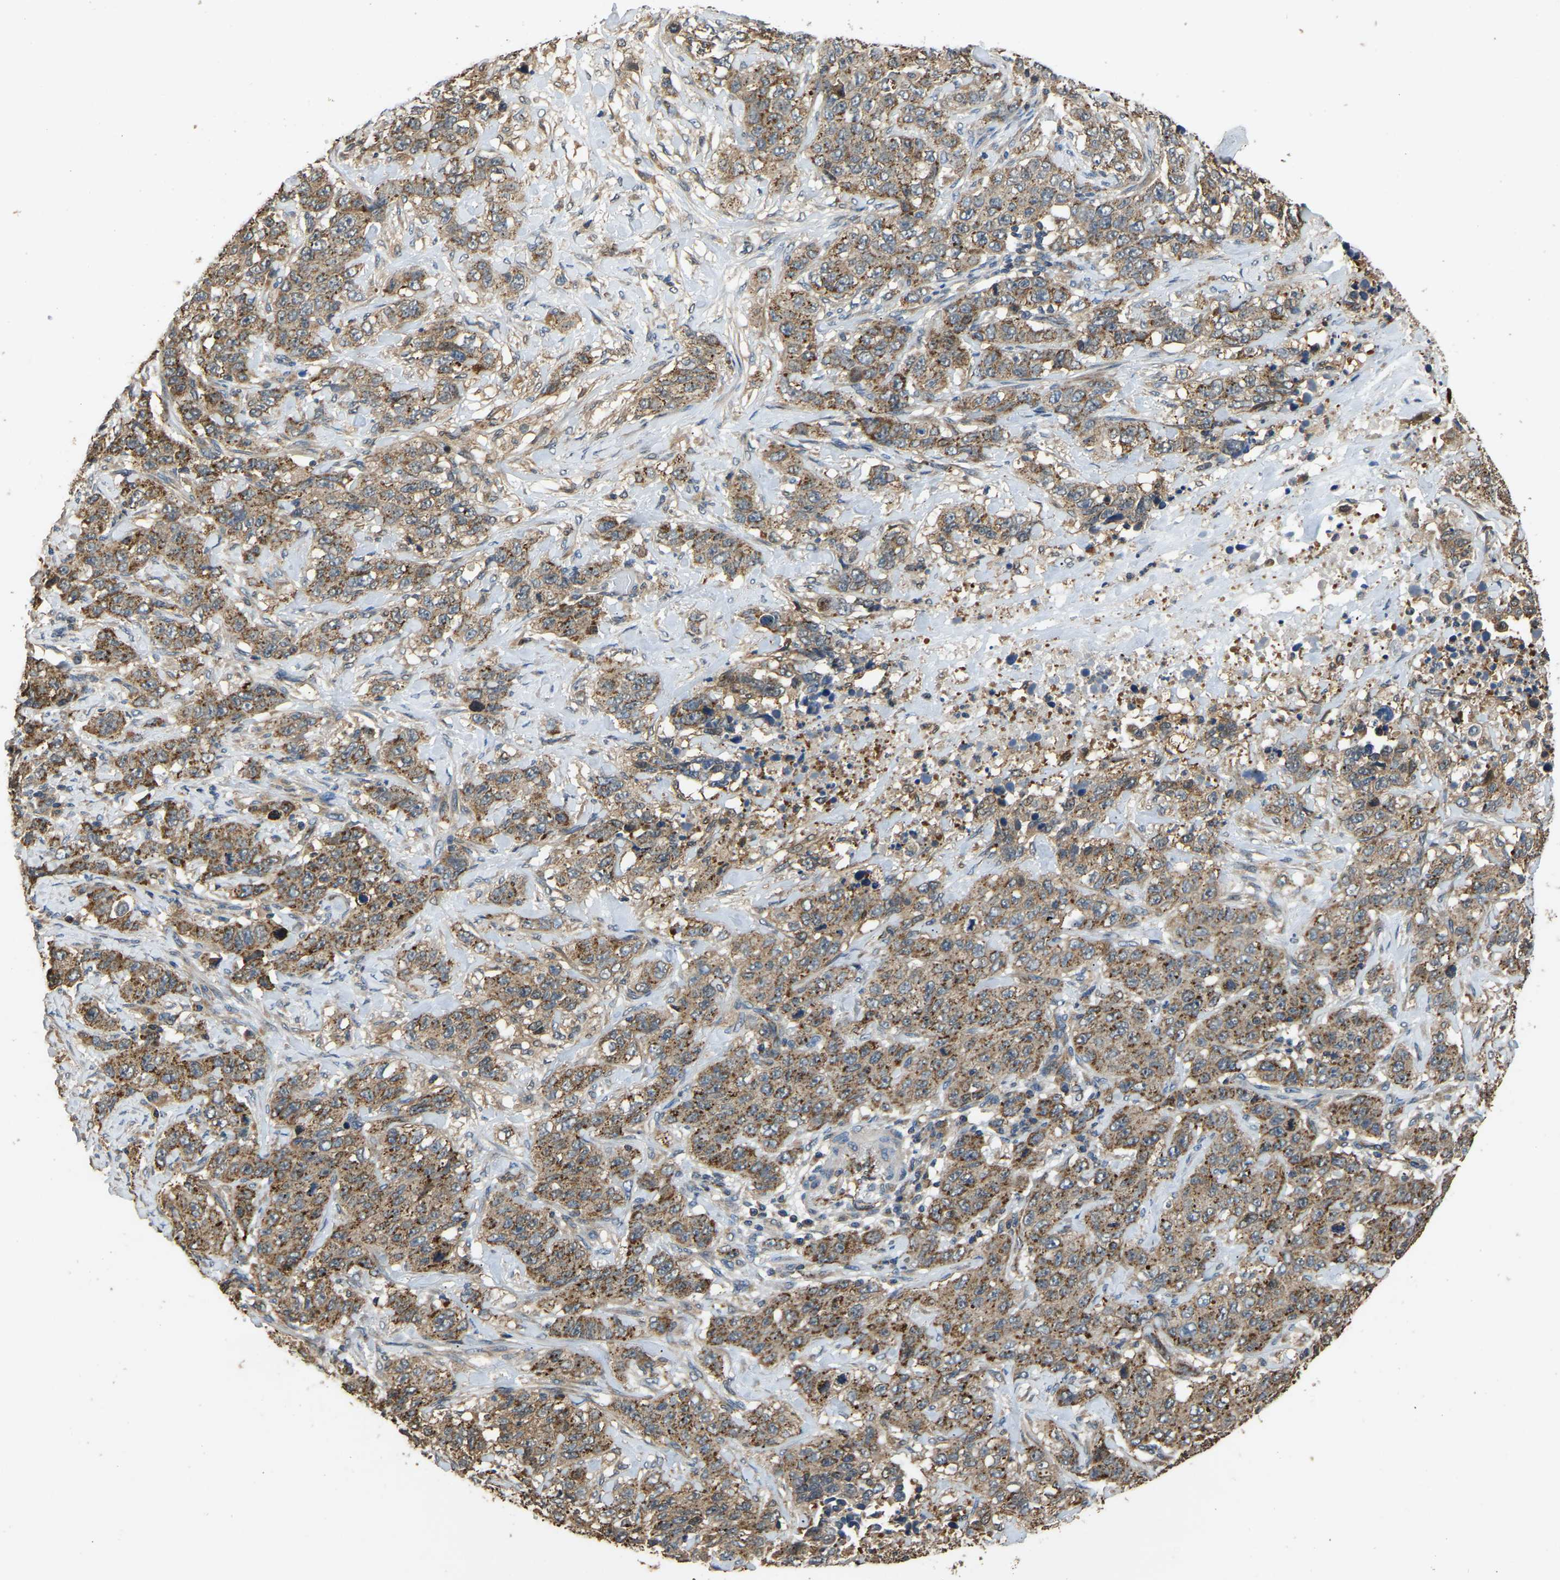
{"staining": {"intensity": "strong", "quantity": ">75%", "location": "cytoplasmic/membranous"}, "tissue": "stomach cancer", "cell_type": "Tumor cells", "image_type": "cancer", "snomed": [{"axis": "morphology", "description": "Adenocarcinoma, NOS"}, {"axis": "topography", "description": "Stomach"}], "caption": "Tumor cells exhibit high levels of strong cytoplasmic/membranous expression in about >75% of cells in stomach cancer (adenocarcinoma).", "gene": "TUFM", "patient": {"sex": "male", "age": 48}}